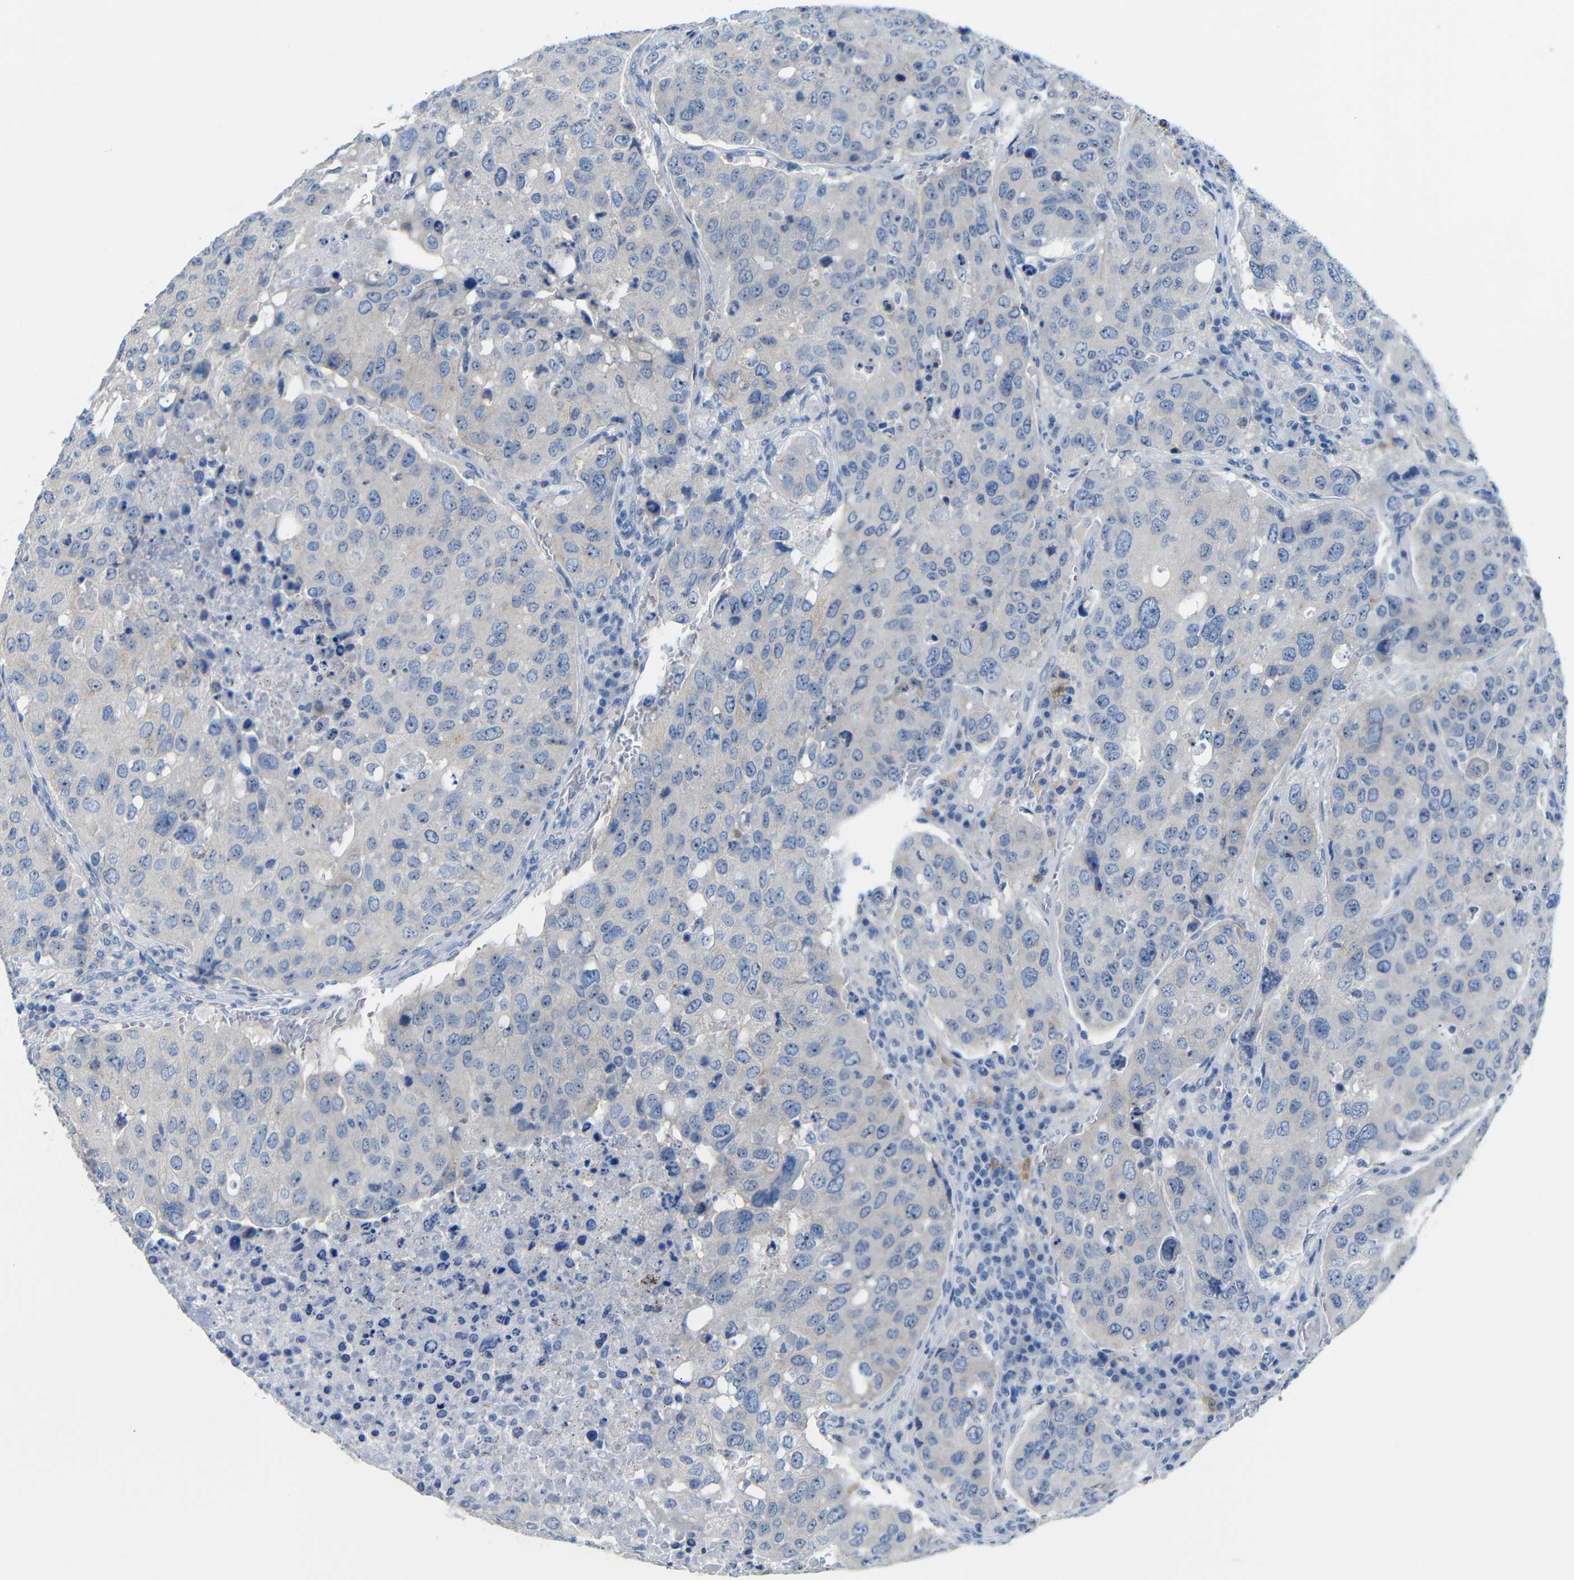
{"staining": {"intensity": "moderate", "quantity": "<25%", "location": "nuclear"}, "tissue": "urothelial cancer", "cell_type": "Tumor cells", "image_type": "cancer", "snomed": [{"axis": "morphology", "description": "Urothelial carcinoma, High grade"}, {"axis": "topography", "description": "Lymph node"}, {"axis": "topography", "description": "Urinary bladder"}], "caption": "Moderate nuclear staining is identified in about <25% of tumor cells in high-grade urothelial carcinoma. (Stains: DAB (3,3'-diaminobenzidine) in brown, nuclei in blue, Microscopy: brightfield microscopy at high magnification).", "gene": "C1orf210", "patient": {"sex": "male", "age": 51}}